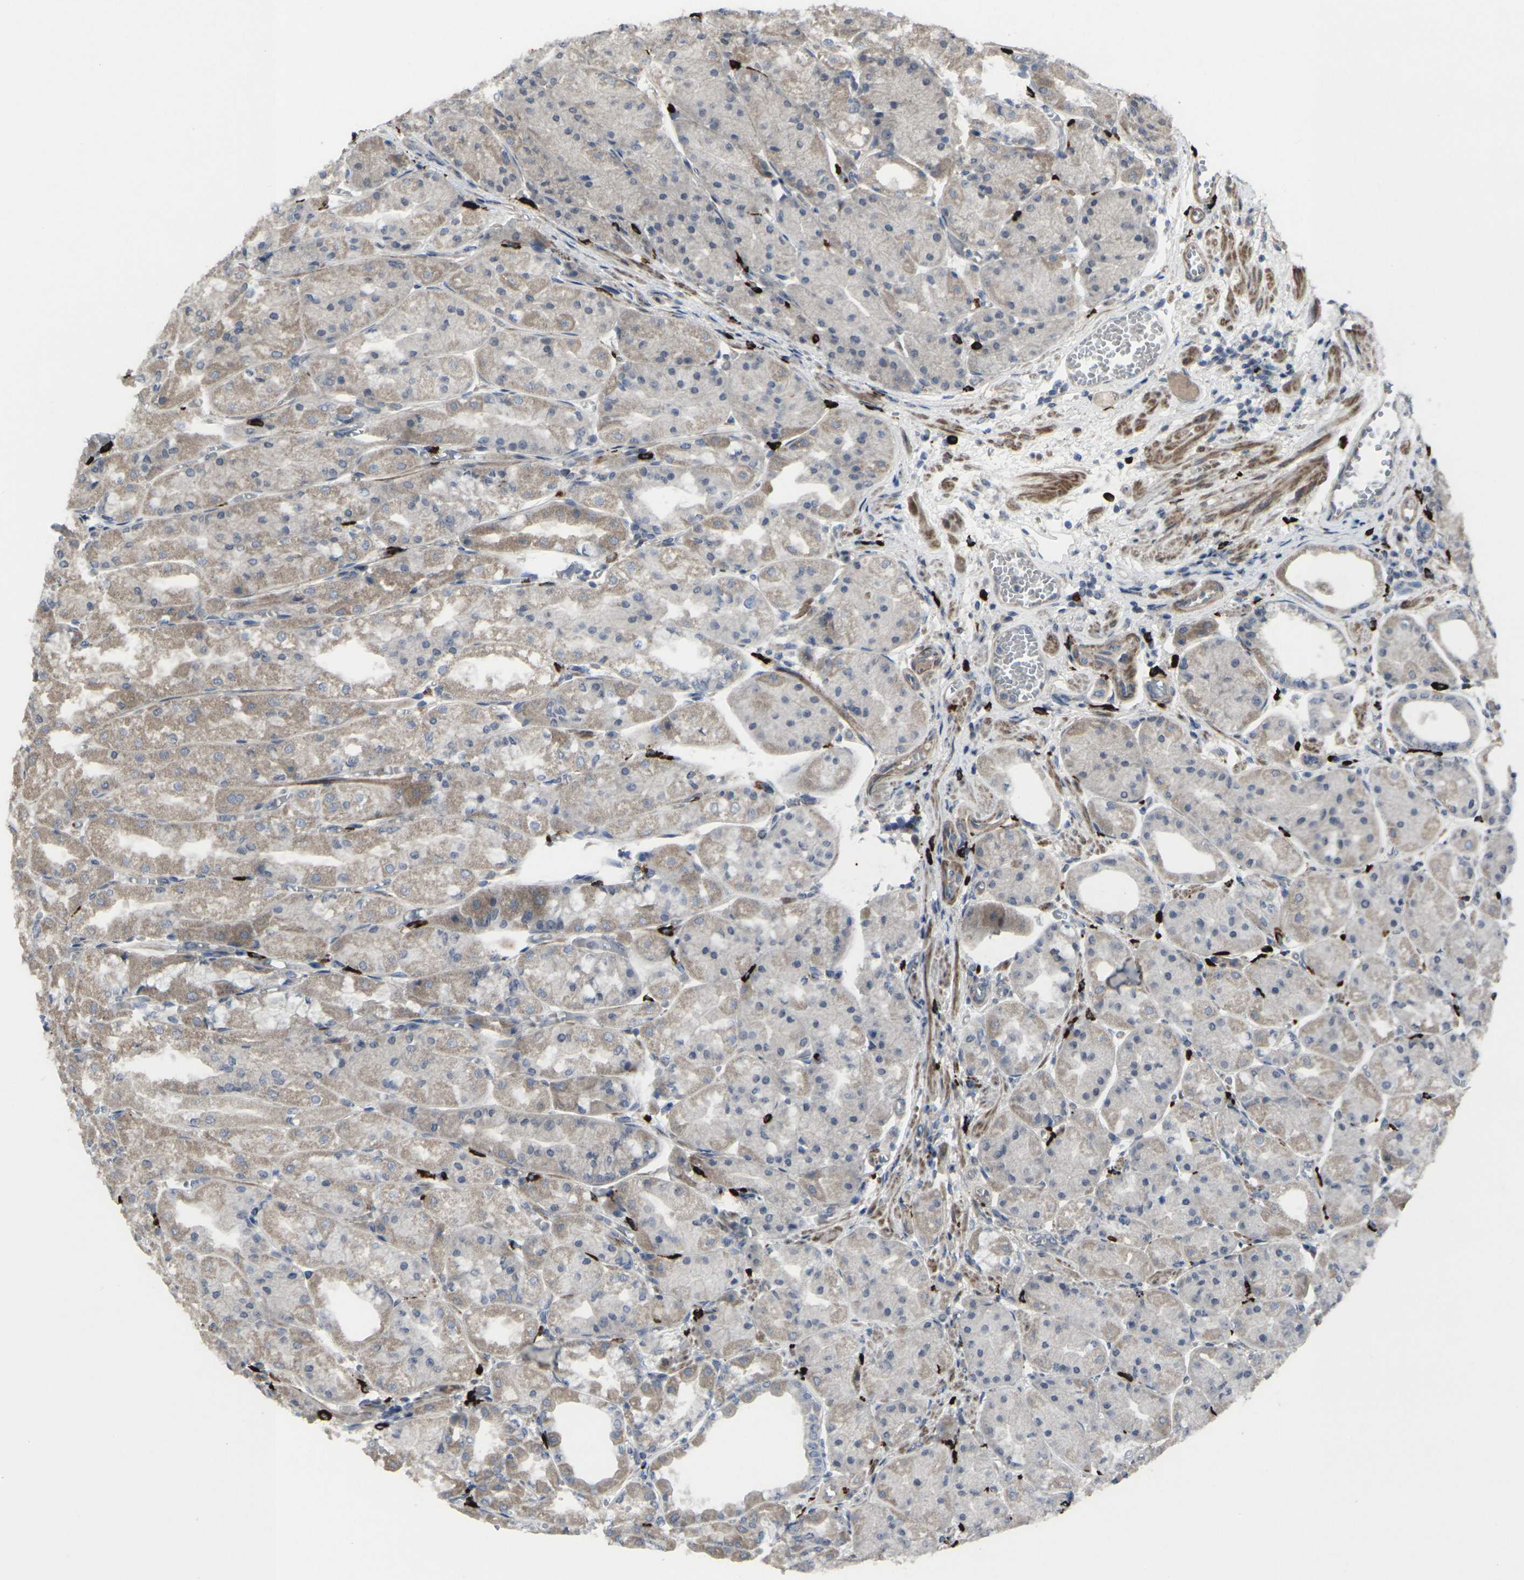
{"staining": {"intensity": "moderate", "quantity": ">75%", "location": "cytoplasmic/membranous"}, "tissue": "stomach", "cell_type": "Glandular cells", "image_type": "normal", "snomed": [{"axis": "morphology", "description": "Normal tissue, NOS"}, {"axis": "topography", "description": "Stomach, upper"}], "caption": "Immunohistochemical staining of normal stomach displays >75% levels of moderate cytoplasmic/membranous protein staining in approximately >75% of glandular cells.", "gene": "CCR10", "patient": {"sex": "male", "age": 72}}